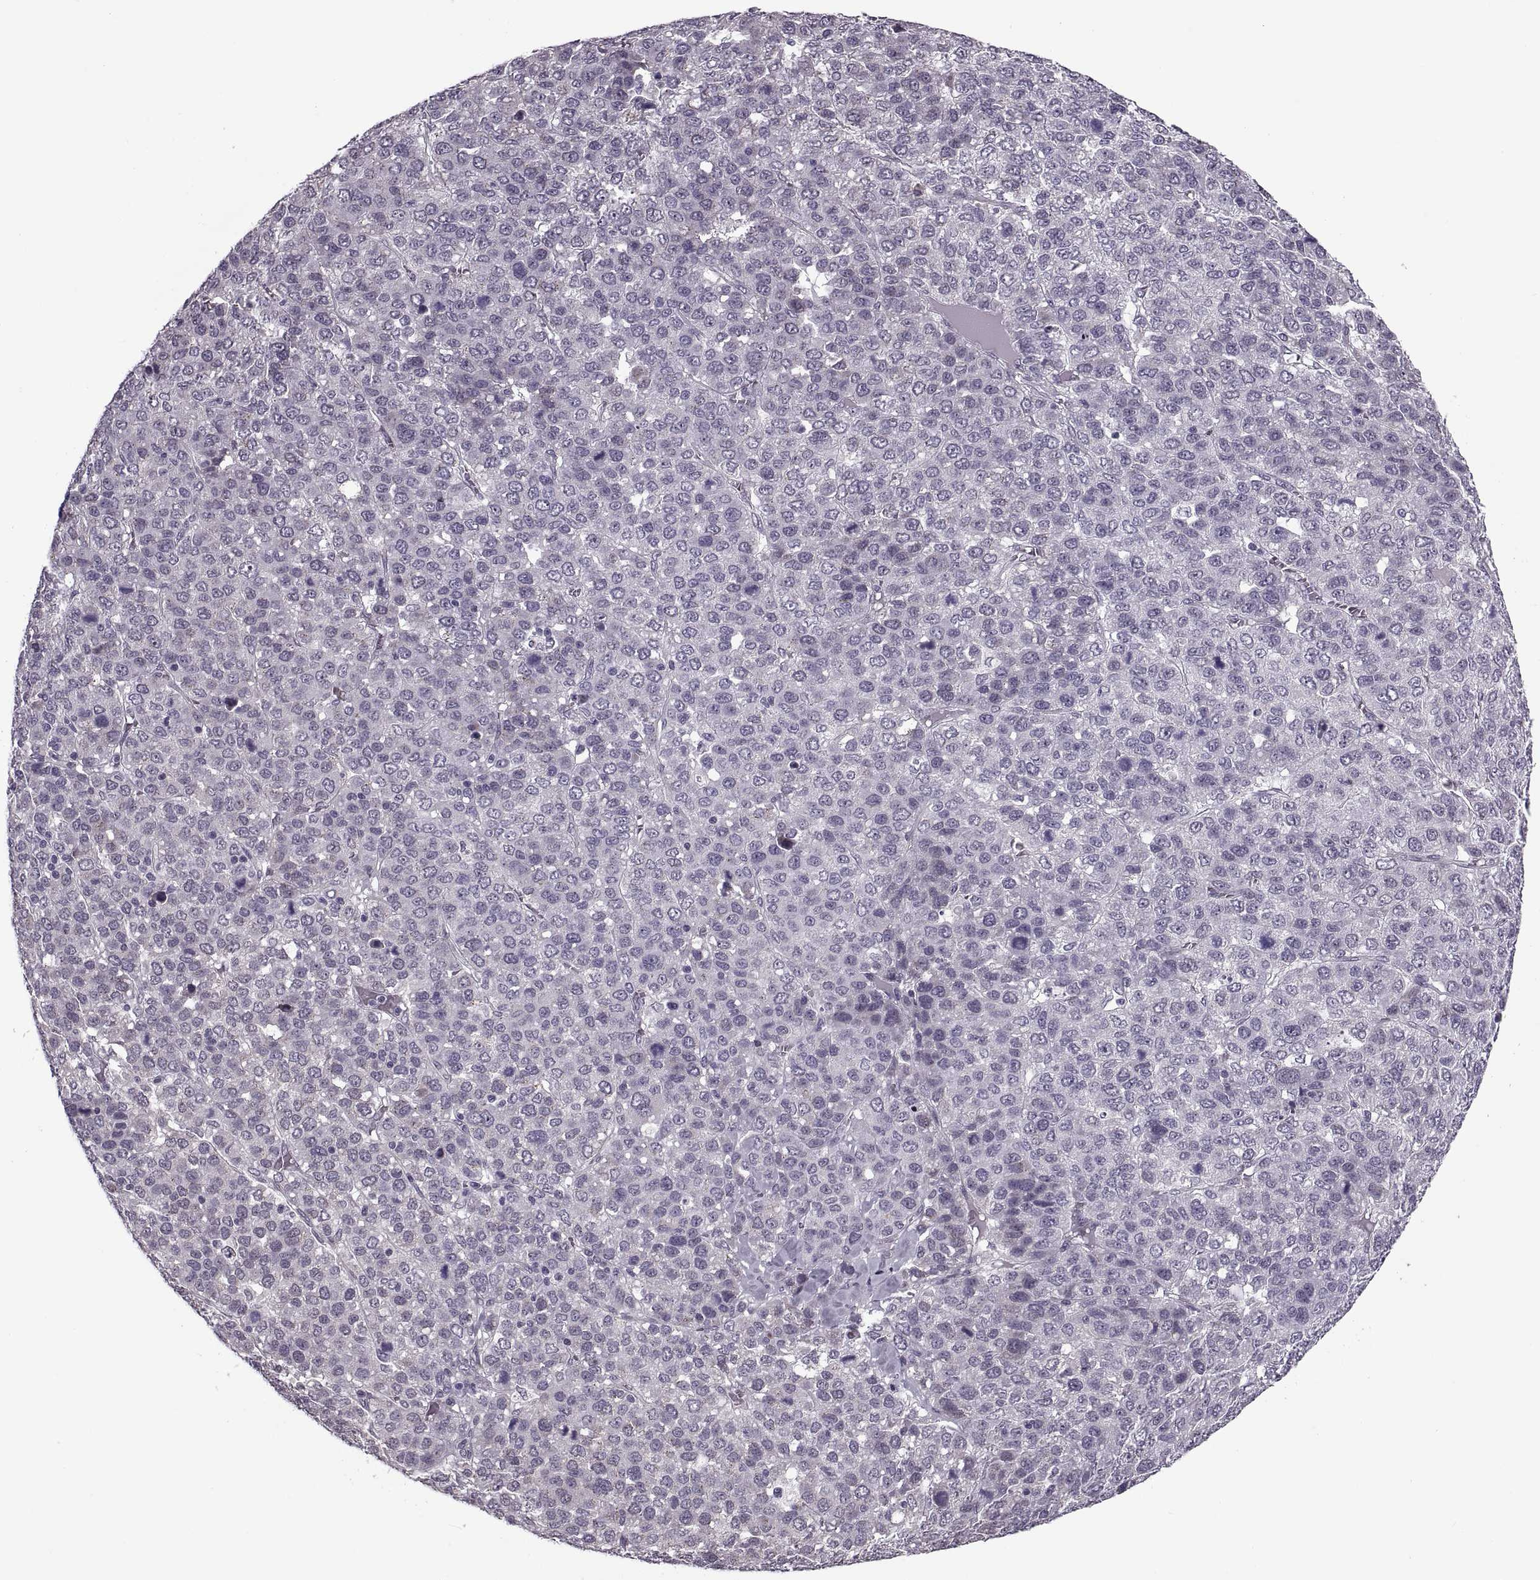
{"staining": {"intensity": "negative", "quantity": "none", "location": "none"}, "tissue": "liver cancer", "cell_type": "Tumor cells", "image_type": "cancer", "snomed": [{"axis": "morphology", "description": "Carcinoma, Hepatocellular, NOS"}, {"axis": "topography", "description": "Liver"}], "caption": "This is an IHC image of liver cancer. There is no staining in tumor cells.", "gene": "PRSS37", "patient": {"sex": "male", "age": 69}}